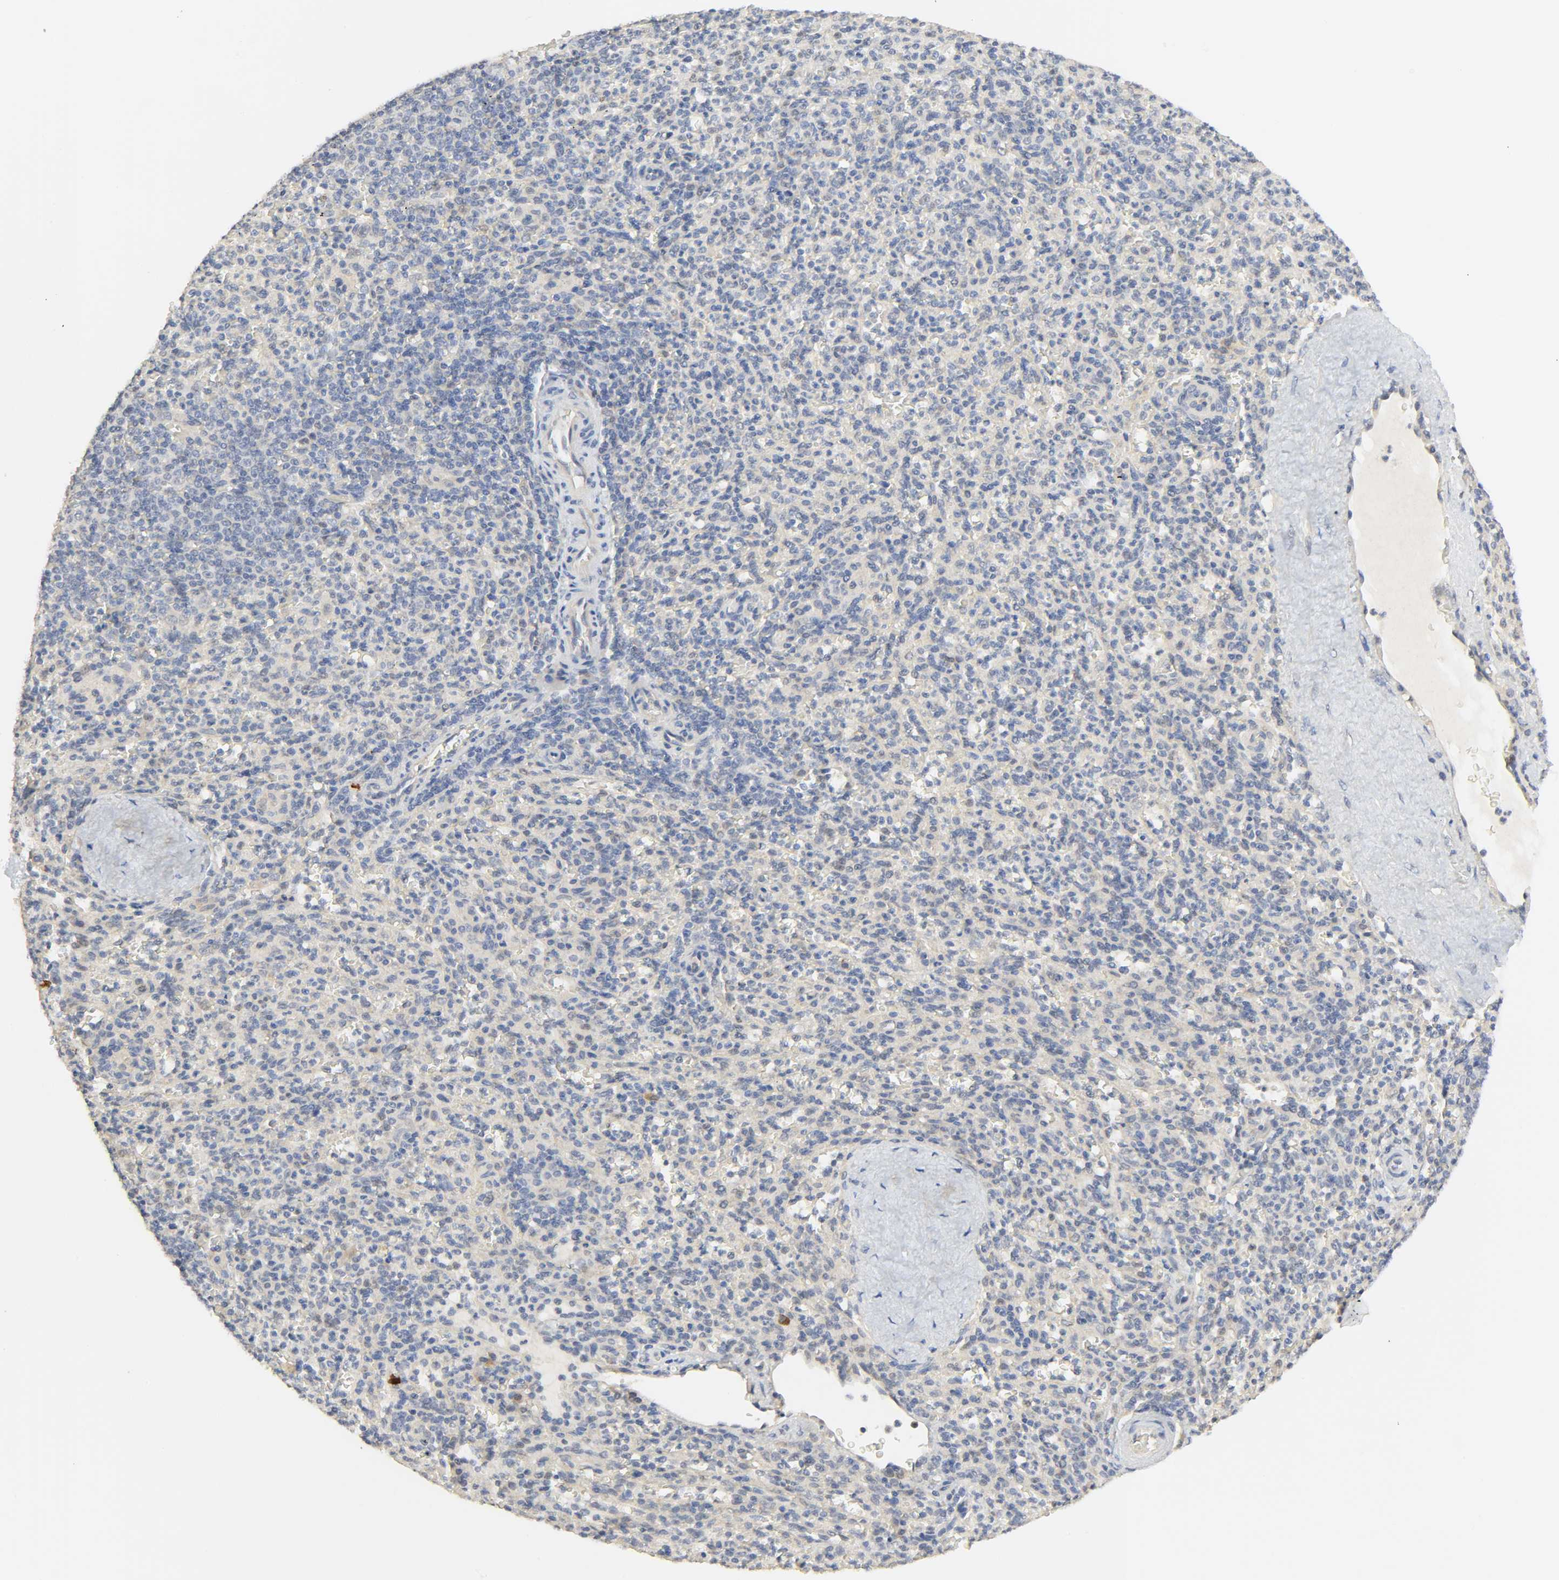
{"staining": {"intensity": "negative", "quantity": "none", "location": "none"}, "tissue": "spleen", "cell_type": "Cells in red pulp", "image_type": "normal", "snomed": [{"axis": "morphology", "description": "Normal tissue, NOS"}, {"axis": "topography", "description": "Spleen"}], "caption": "A high-resolution histopathology image shows immunohistochemistry staining of normal spleen, which displays no significant staining in cells in red pulp.", "gene": "ACSS2", "patient": {"sex": "male", "age": 36}}